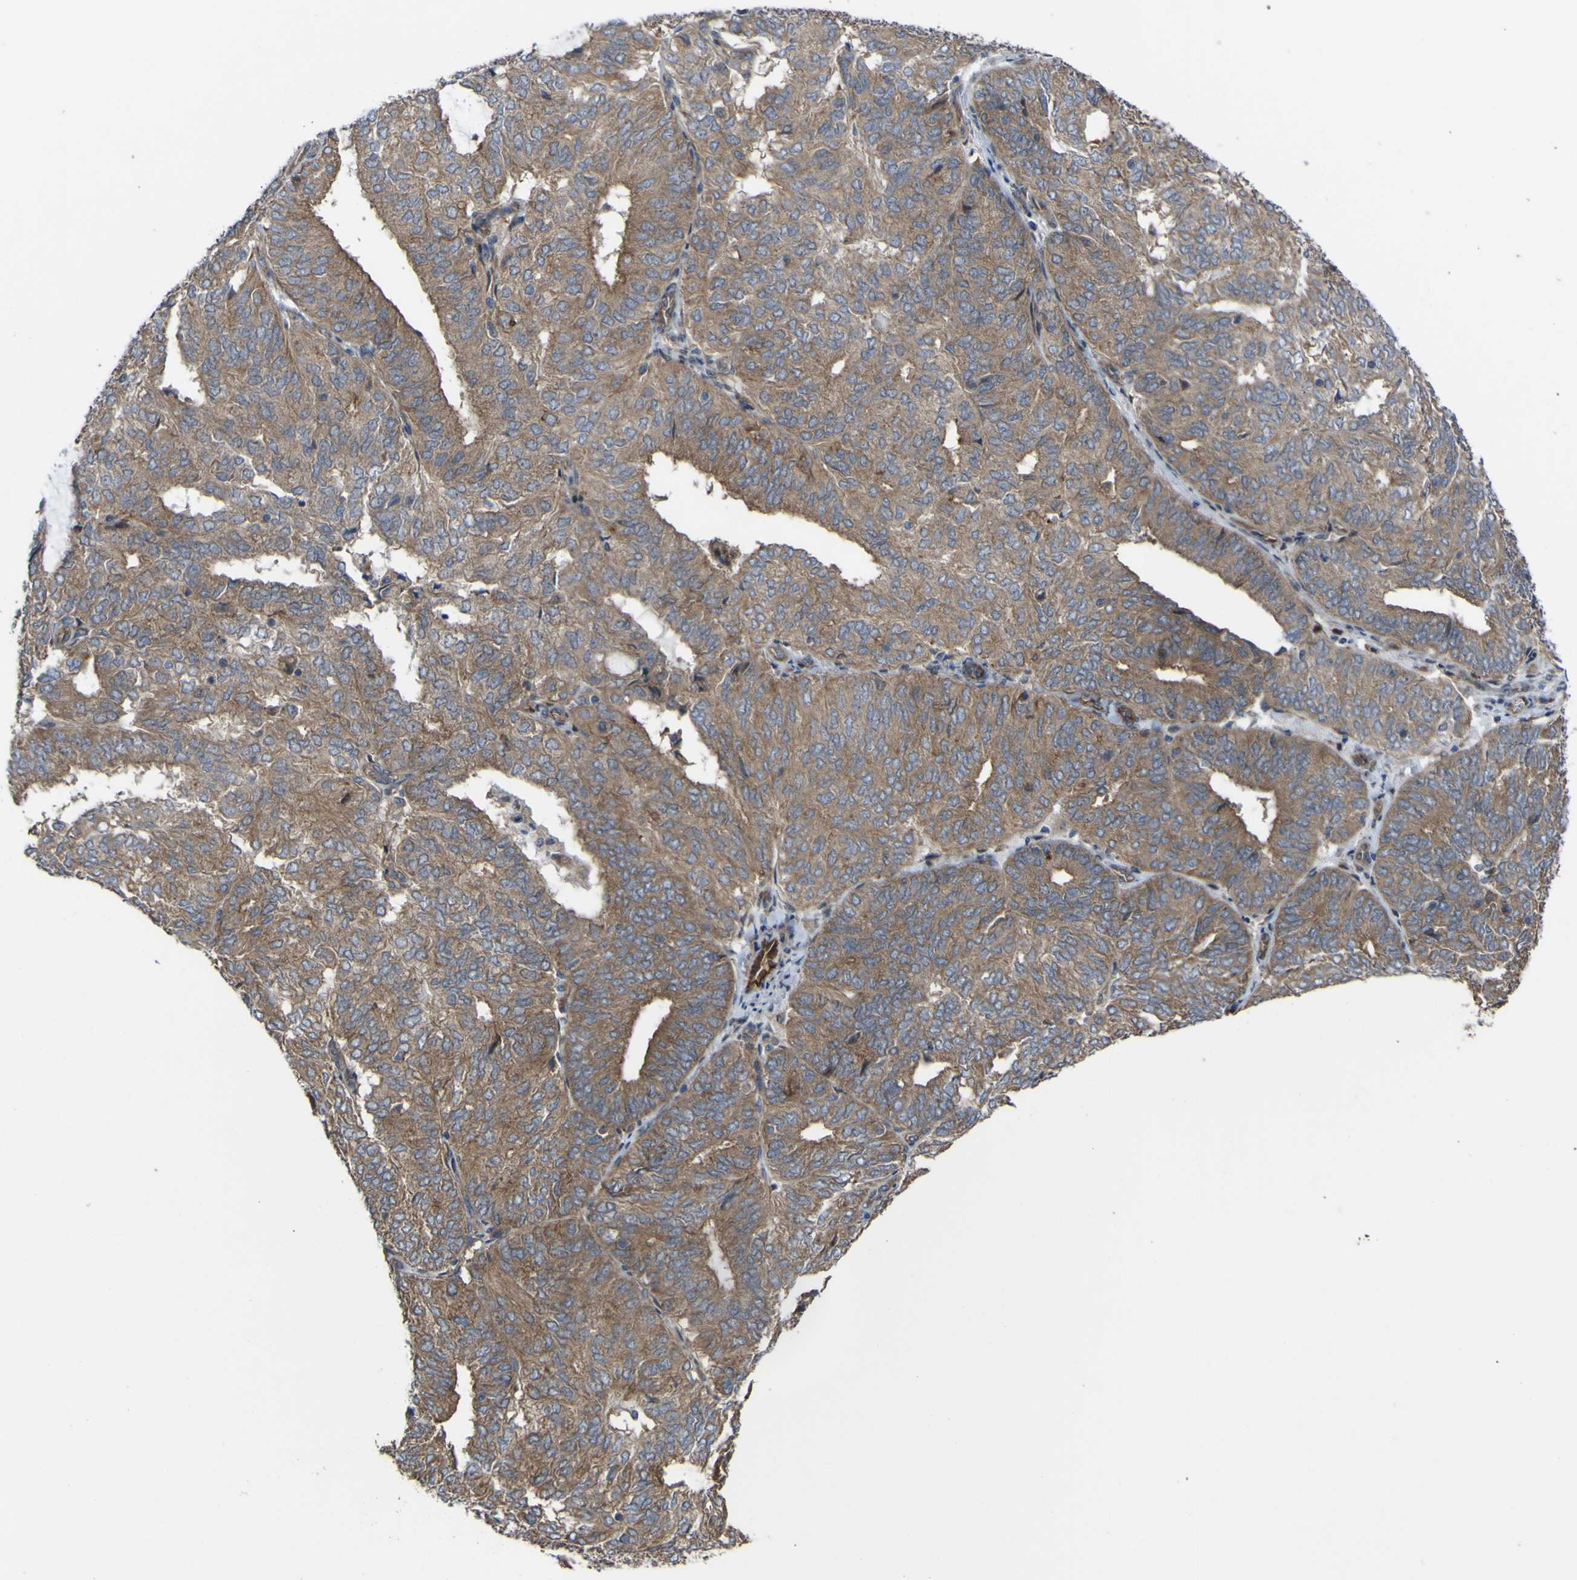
{"staining": {"intensity": "moderate", "quantity": ">75%", "location": "cytoplasmic/membranous"}, "tissue": "endometrial cancer", "cell_type": "Tumor cells", "image_type": "cancer", "snomed": [{"axis": "morphology", "description": "Adenocarcinoma, NOS"}, {"axis": "topography", "description": "Uterus"}], "caption": "A photomicrograph of endometrial adenocarcinoma stained for a protein demonstrates moderate cytoplasmic/membranous brown staining in tumor cells.", "gene": "FBXO30", "patient": {"sex": "female", "age": 60}}